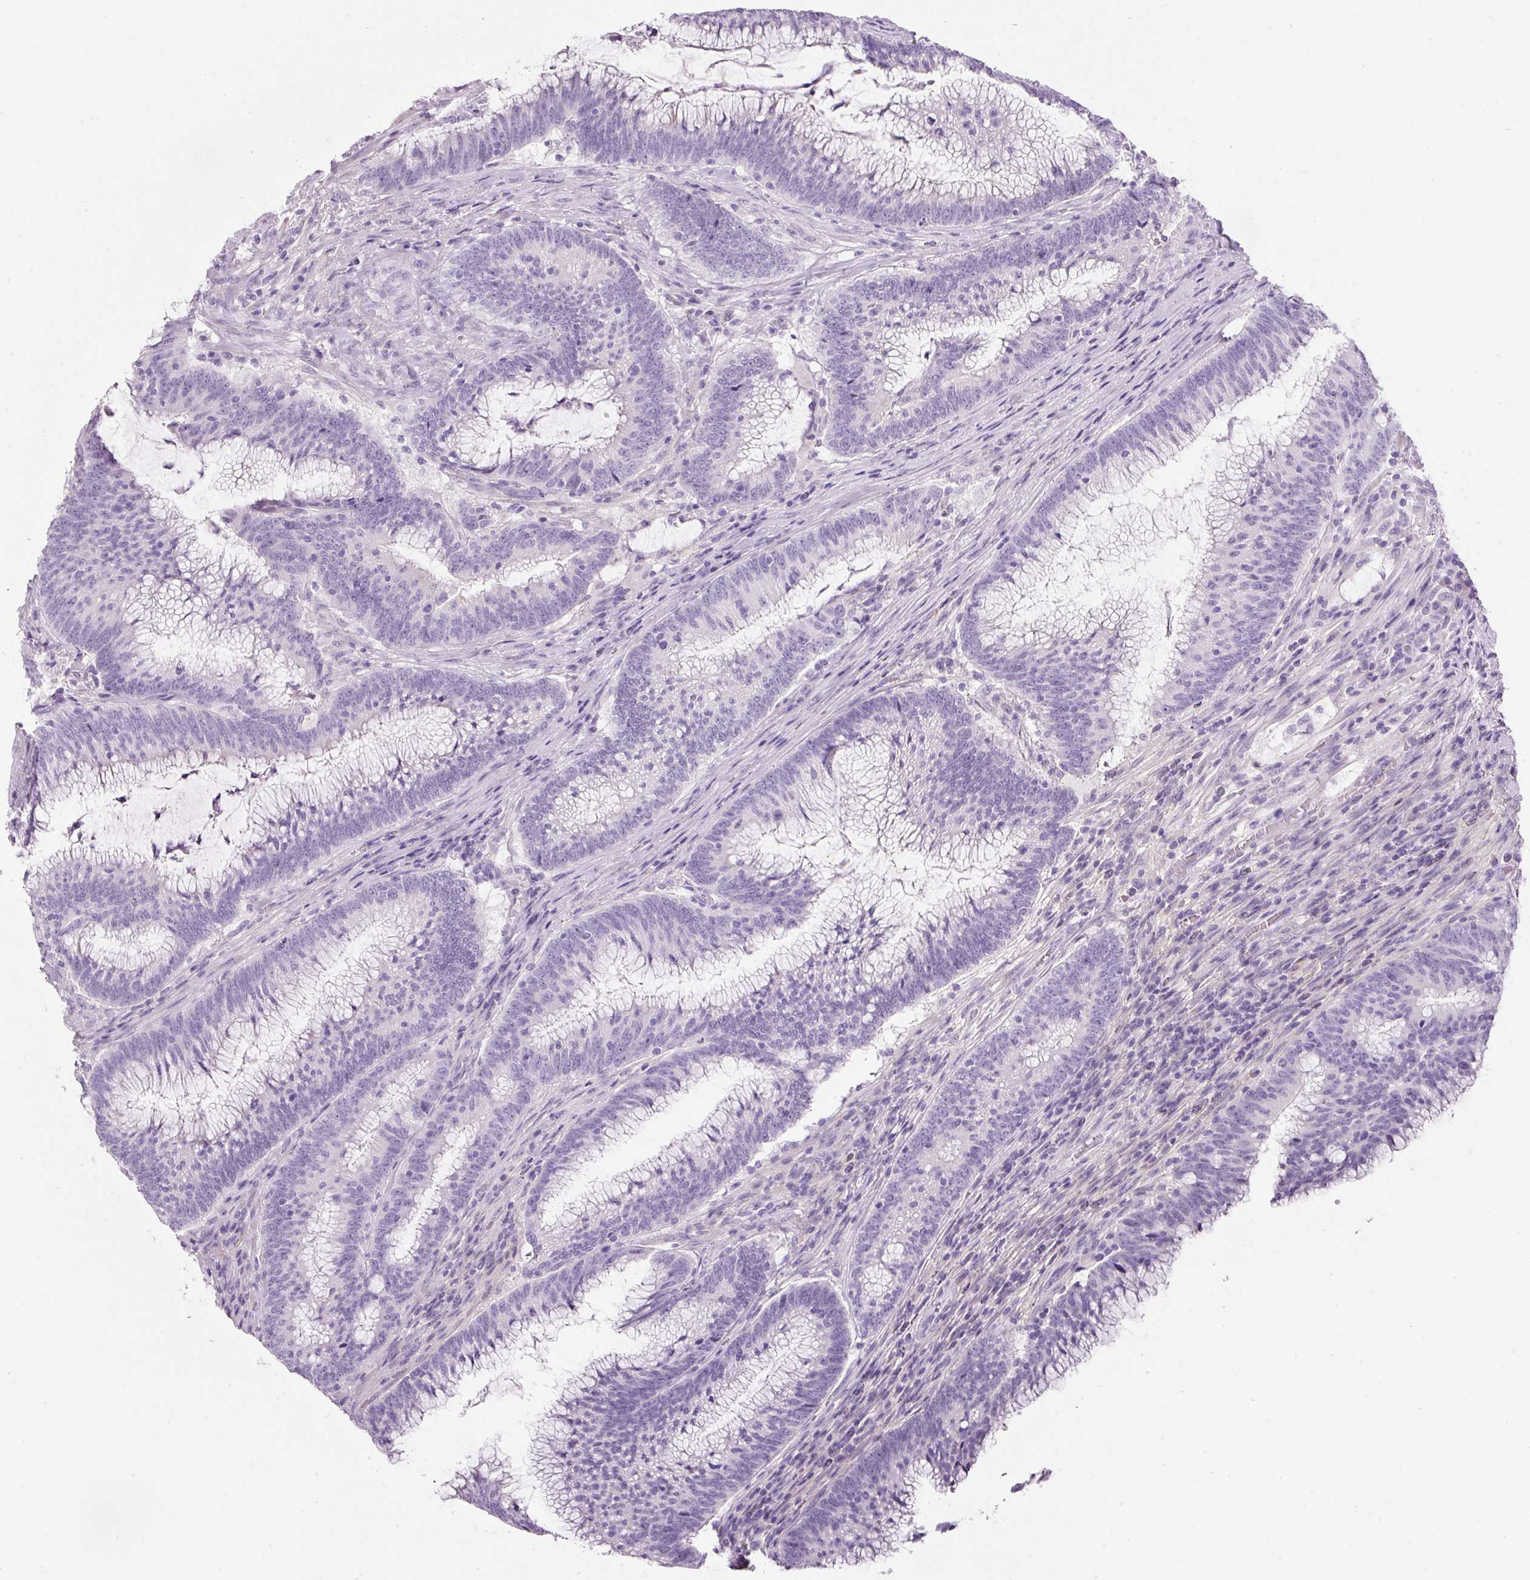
{"staining": {"intensity": "negative", "quantity": "none", "location": "none"}, "tissue": "colorectal cancer", "cell_type": "Tumor cells", "image_type": "cancer", "snomed": [{"axis": "morphology", "description": "Adenocarcinoma, NOS"}, {"axis": "topography", "description": "Rectum"}], "caption": "Tumor cells are negative for brown protein staining in colorectal adenocarcinoma.", "gene": "DNM1", "patient": {"sex": "female", "age": 77}}